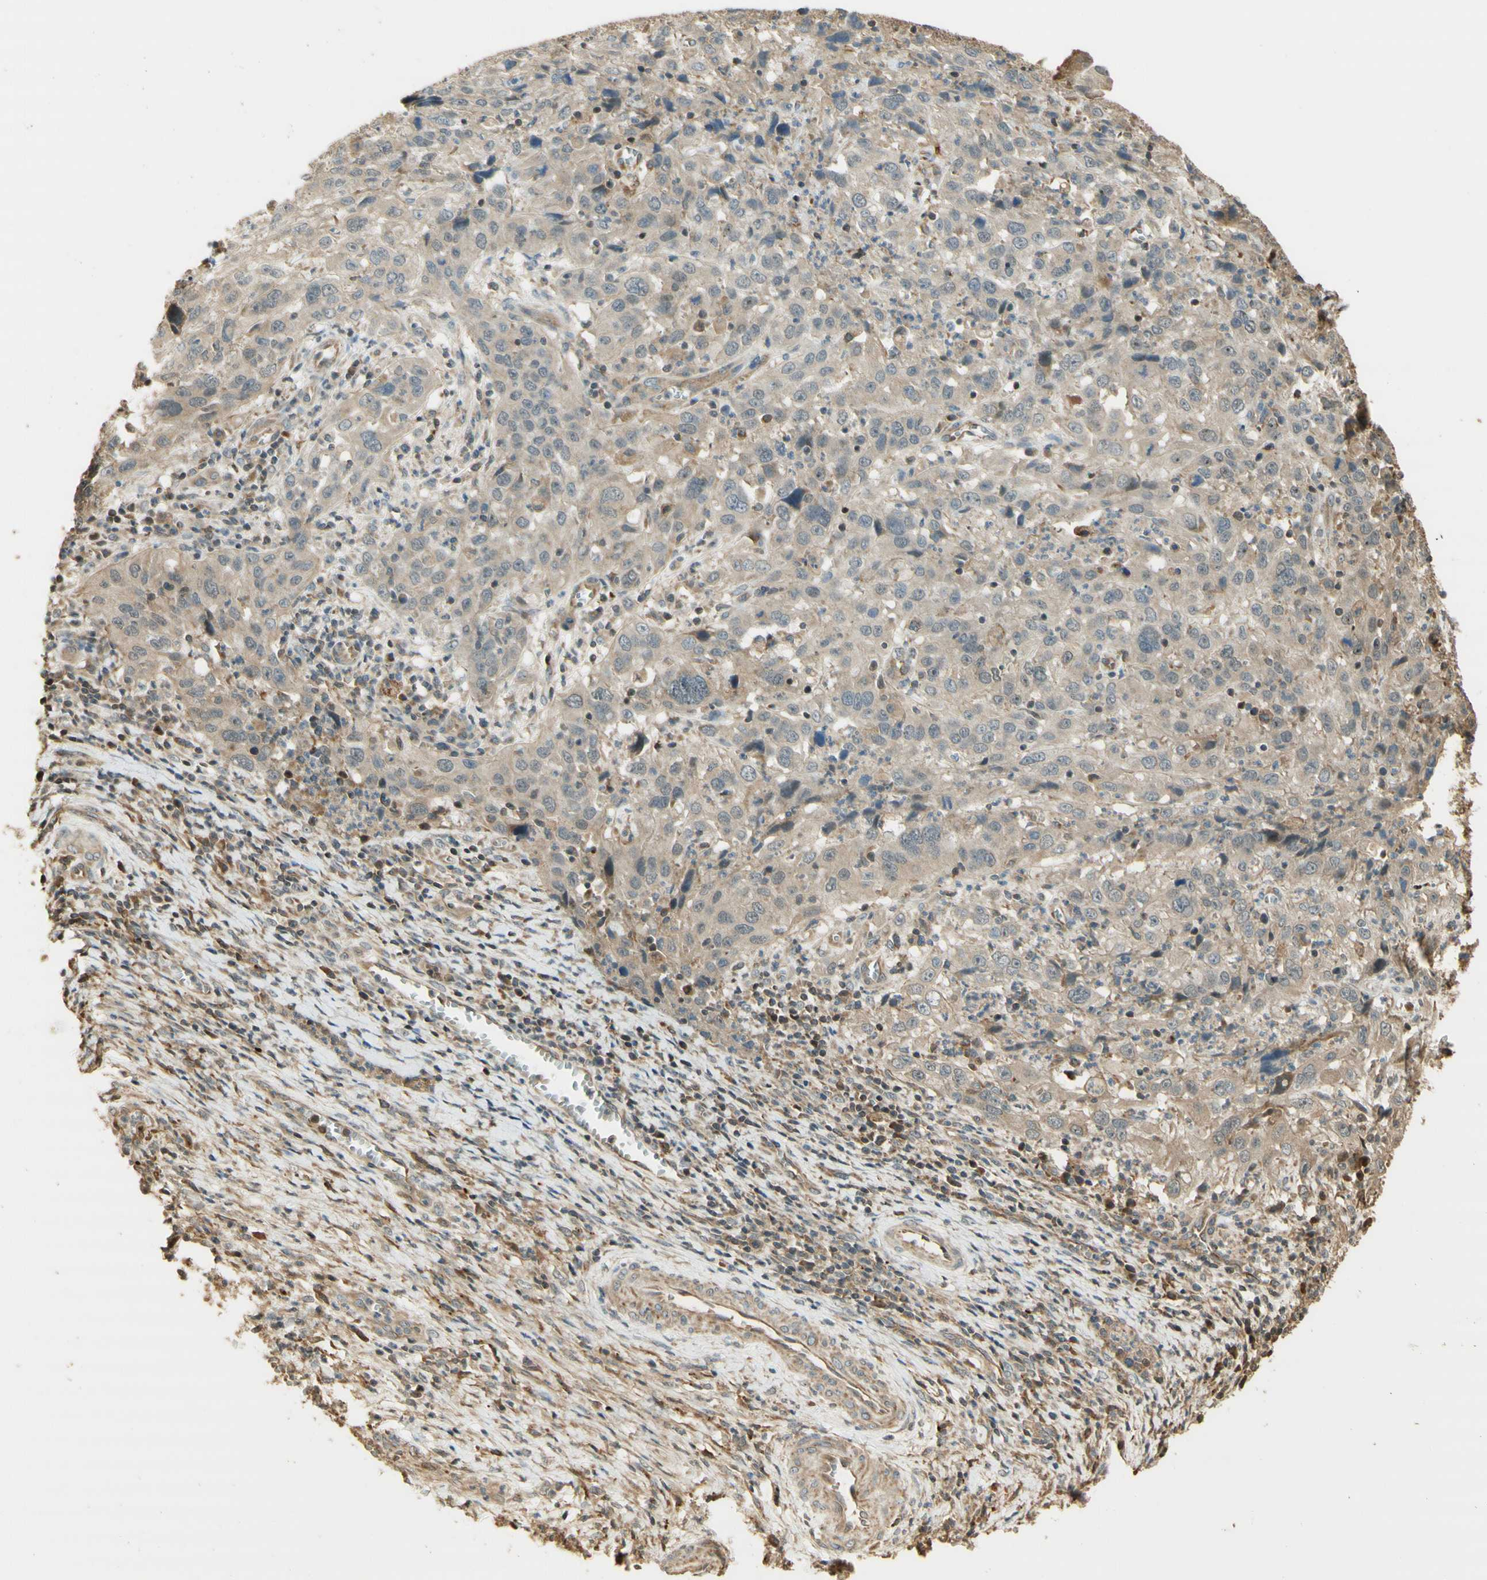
{"staining": {"intensity": "weak", "quantity": "25%-75%", "location": "cytoplasmic/membranous"}, "tissue": "cervical cancer", "cell_type": "Tumor cells", "image_type": "cancer", "snomed": [{"axis": "morphology", "description": "Squamous cell carcinoma, NOS"}, {"axis": "topography", "description": "Cervix"}], "caption": "Protein expression analysis of human cervical squamous cell carcinoma reveals weak cytoplasmic/membranous expression in about 25%-75% of tumor cells.", "gene": "AGER", "patient": {"sex": "female", "age": 32}}